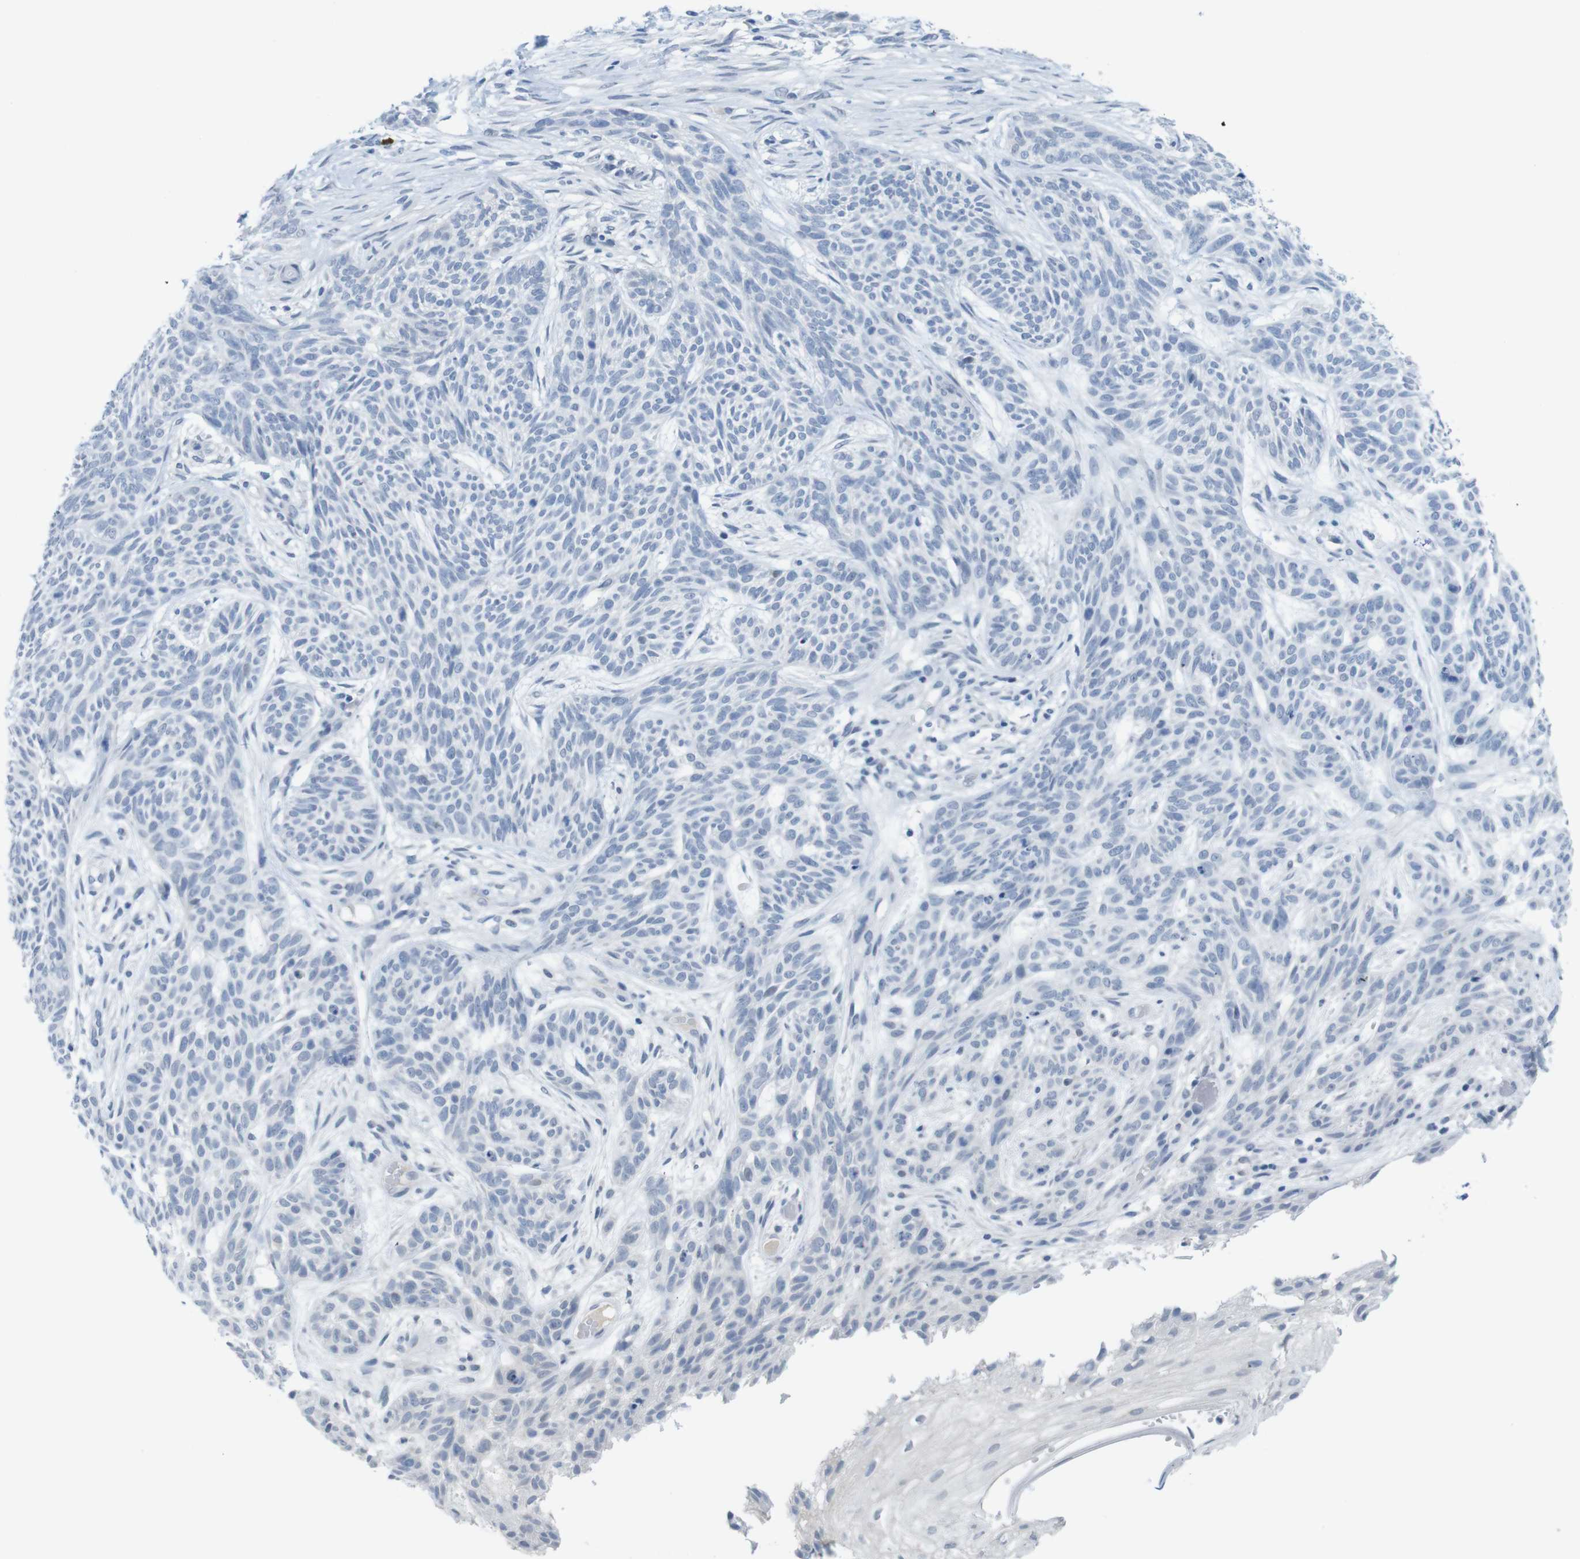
{"staining": {"intensity": "negative", "quantity": "none", "location": "none"}, "tissue": "skin cancer", "cell_type": "Tumor cells", "image_type": "cancer", "snomed": [{"axis": "morphology", "description": "Basal cell carcinoma"}, {"axis": "topography", "description": "Skin"}], "caption": "Tumor cells show no significant expression in skin cancer. The staining was performed using DAB (3,3'-diaminobenzidine) to visualize the protein expression in brown, while the nuclei were stained in blue with hematoxylin (Magnification: 20x).", "gene": "OPN1SW", "patient": {"sex": "female", "age": 59}}